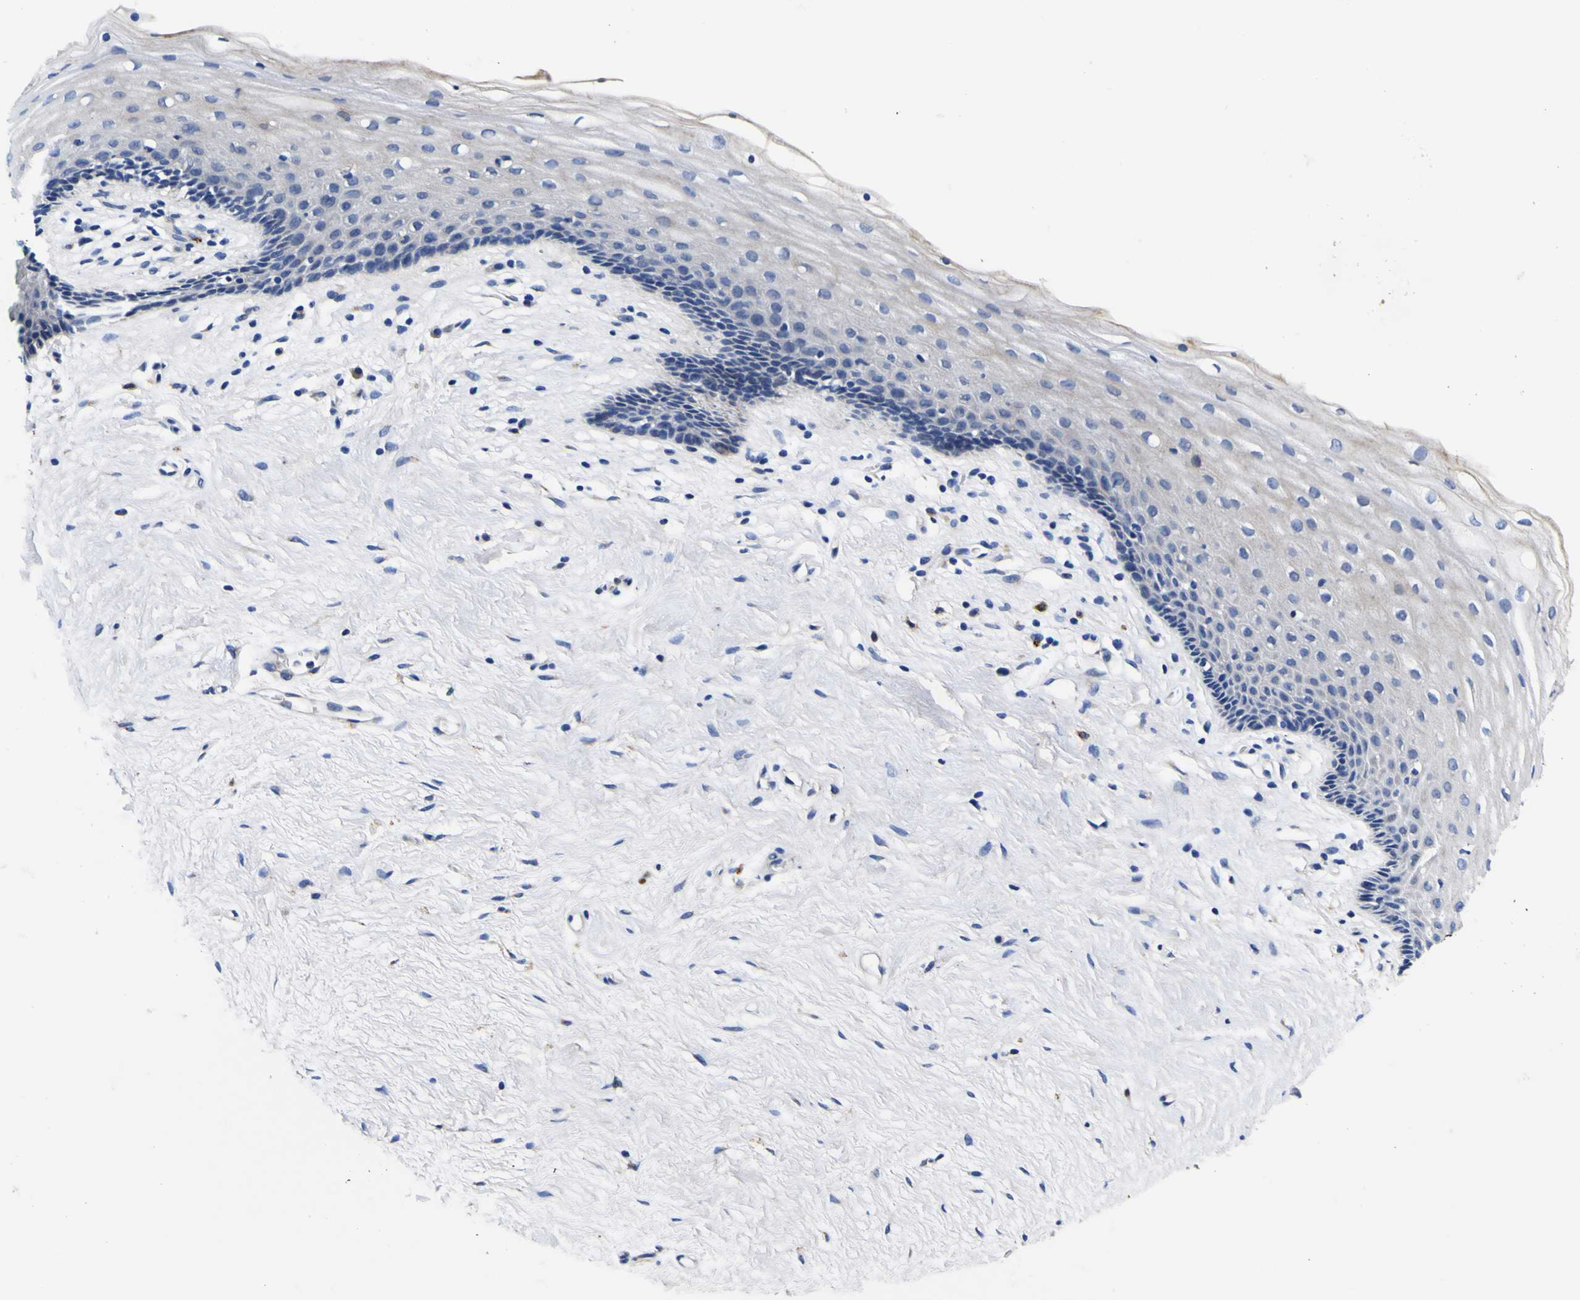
{"staining": {"intensity": "negative", "quantity": "none", "location": "none"}, "tissue": "vagina", "cell_type": "Squamous epithelial cells", "image_type": "normal", "snomed": [{"axis": "morphology", "description": "Normal tissue, NOS"}, {"axis": "topography", "description": "Bronchus"}, {"axis": "topography", "description": "Vagina"}], "caption": "Human vagina stained for a protein using immunohistochemistry (IHC) exhibits no staining in squamous epithelial cells.", "gene": "COA1", "patient": {"sex": "female", "age": 47}}